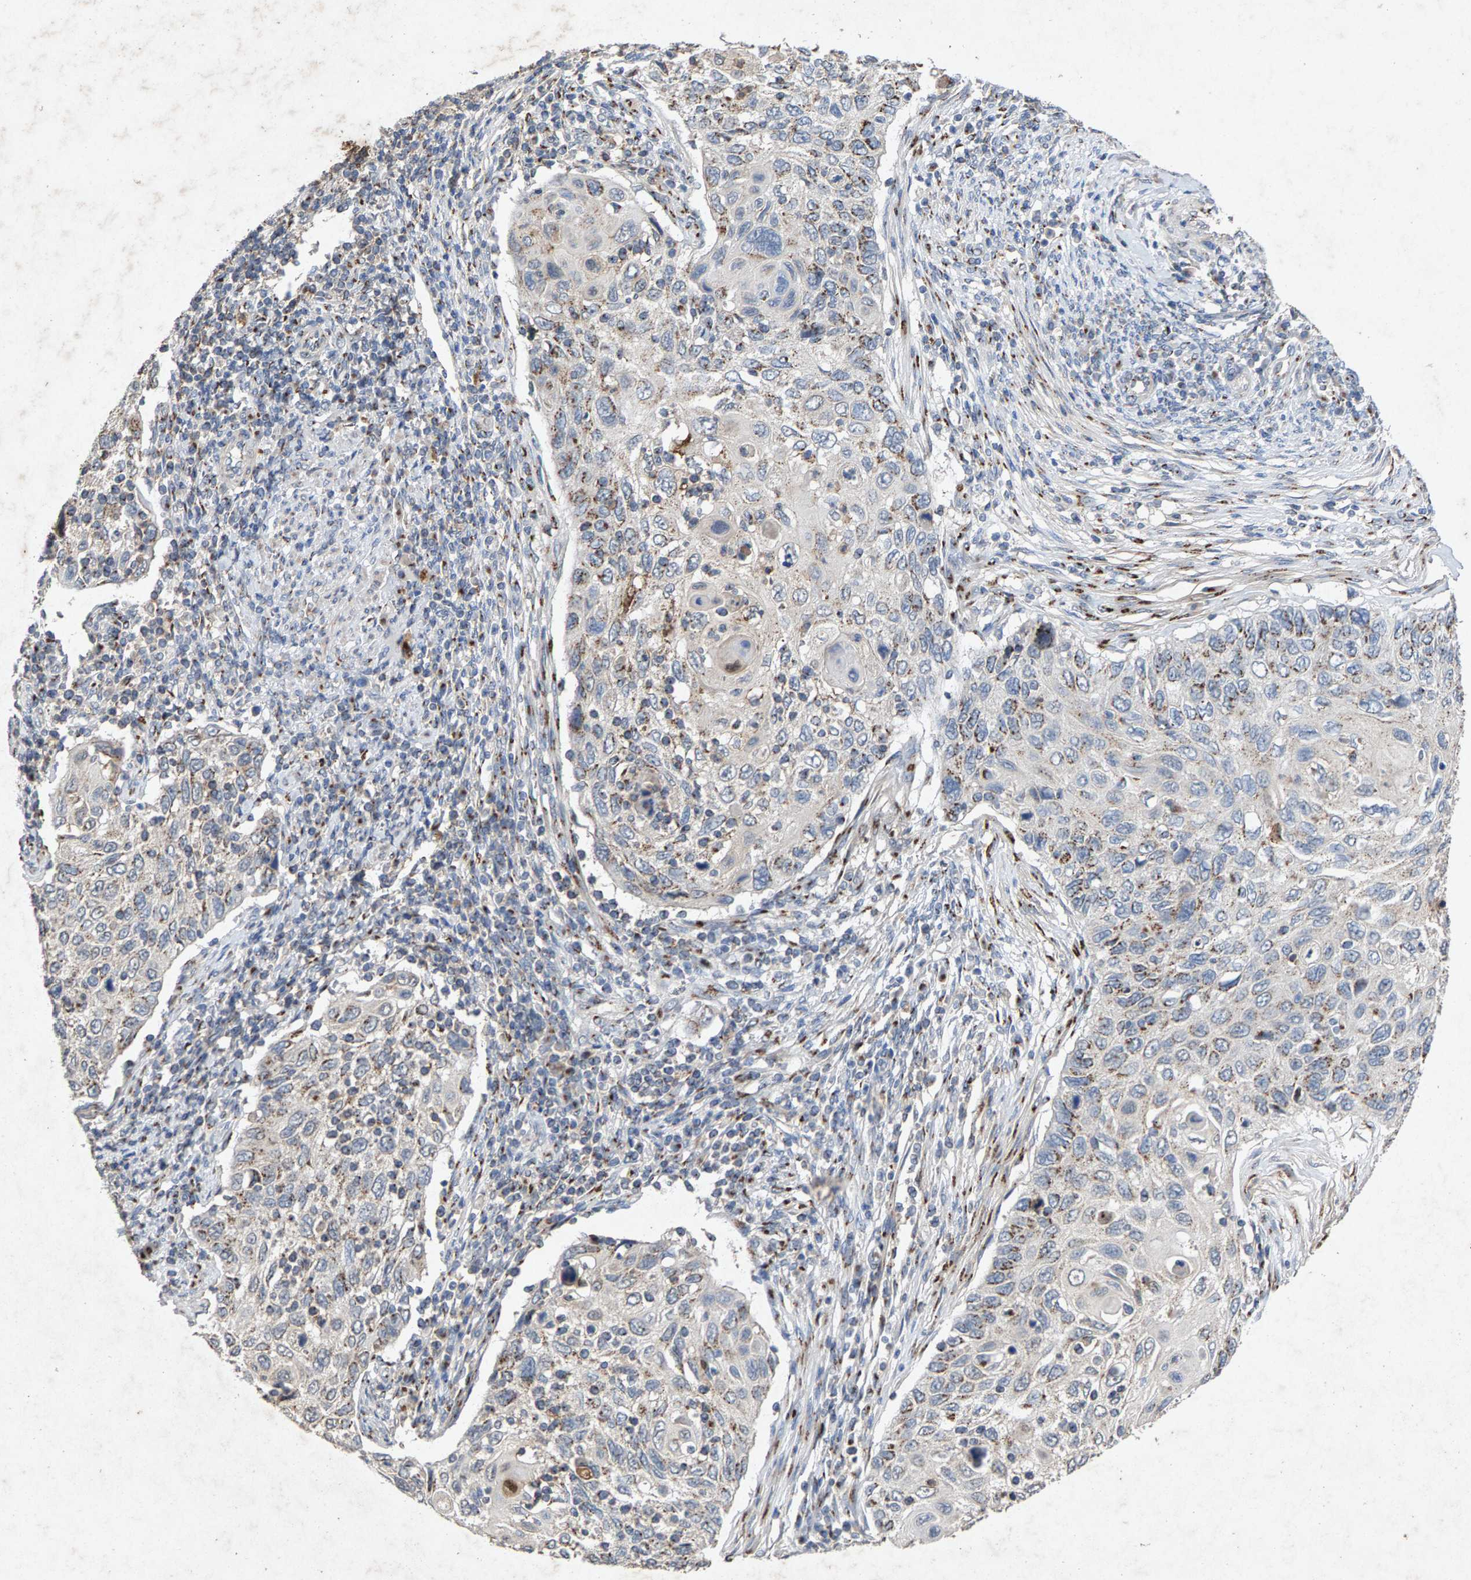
{"staining": {"intensity": "moderate", "quantity": "<25%", "location": "cytoplasmic/membranous"}, "tissue": "cervical cancer", "cell_type": "Tumor cells", "image_type": "cancer", "snomed": [{"axis": "morphology", "description": "Squamous cell carcinoma, NOS"}, {"axis": "topography", "description": "Cervix"}], "caption": "A histopathology image of human cervical squamous cell carcinoma stained for a protein reveals moderate cytoplasmic/membranous brown staining in tumor cells. Immunohistochemistry (ihc) stains the protein of interest in brown and the nuclei are stained blue.", "gene": "MAN2A1", "patient": {"sex": "female", "age": 70}}